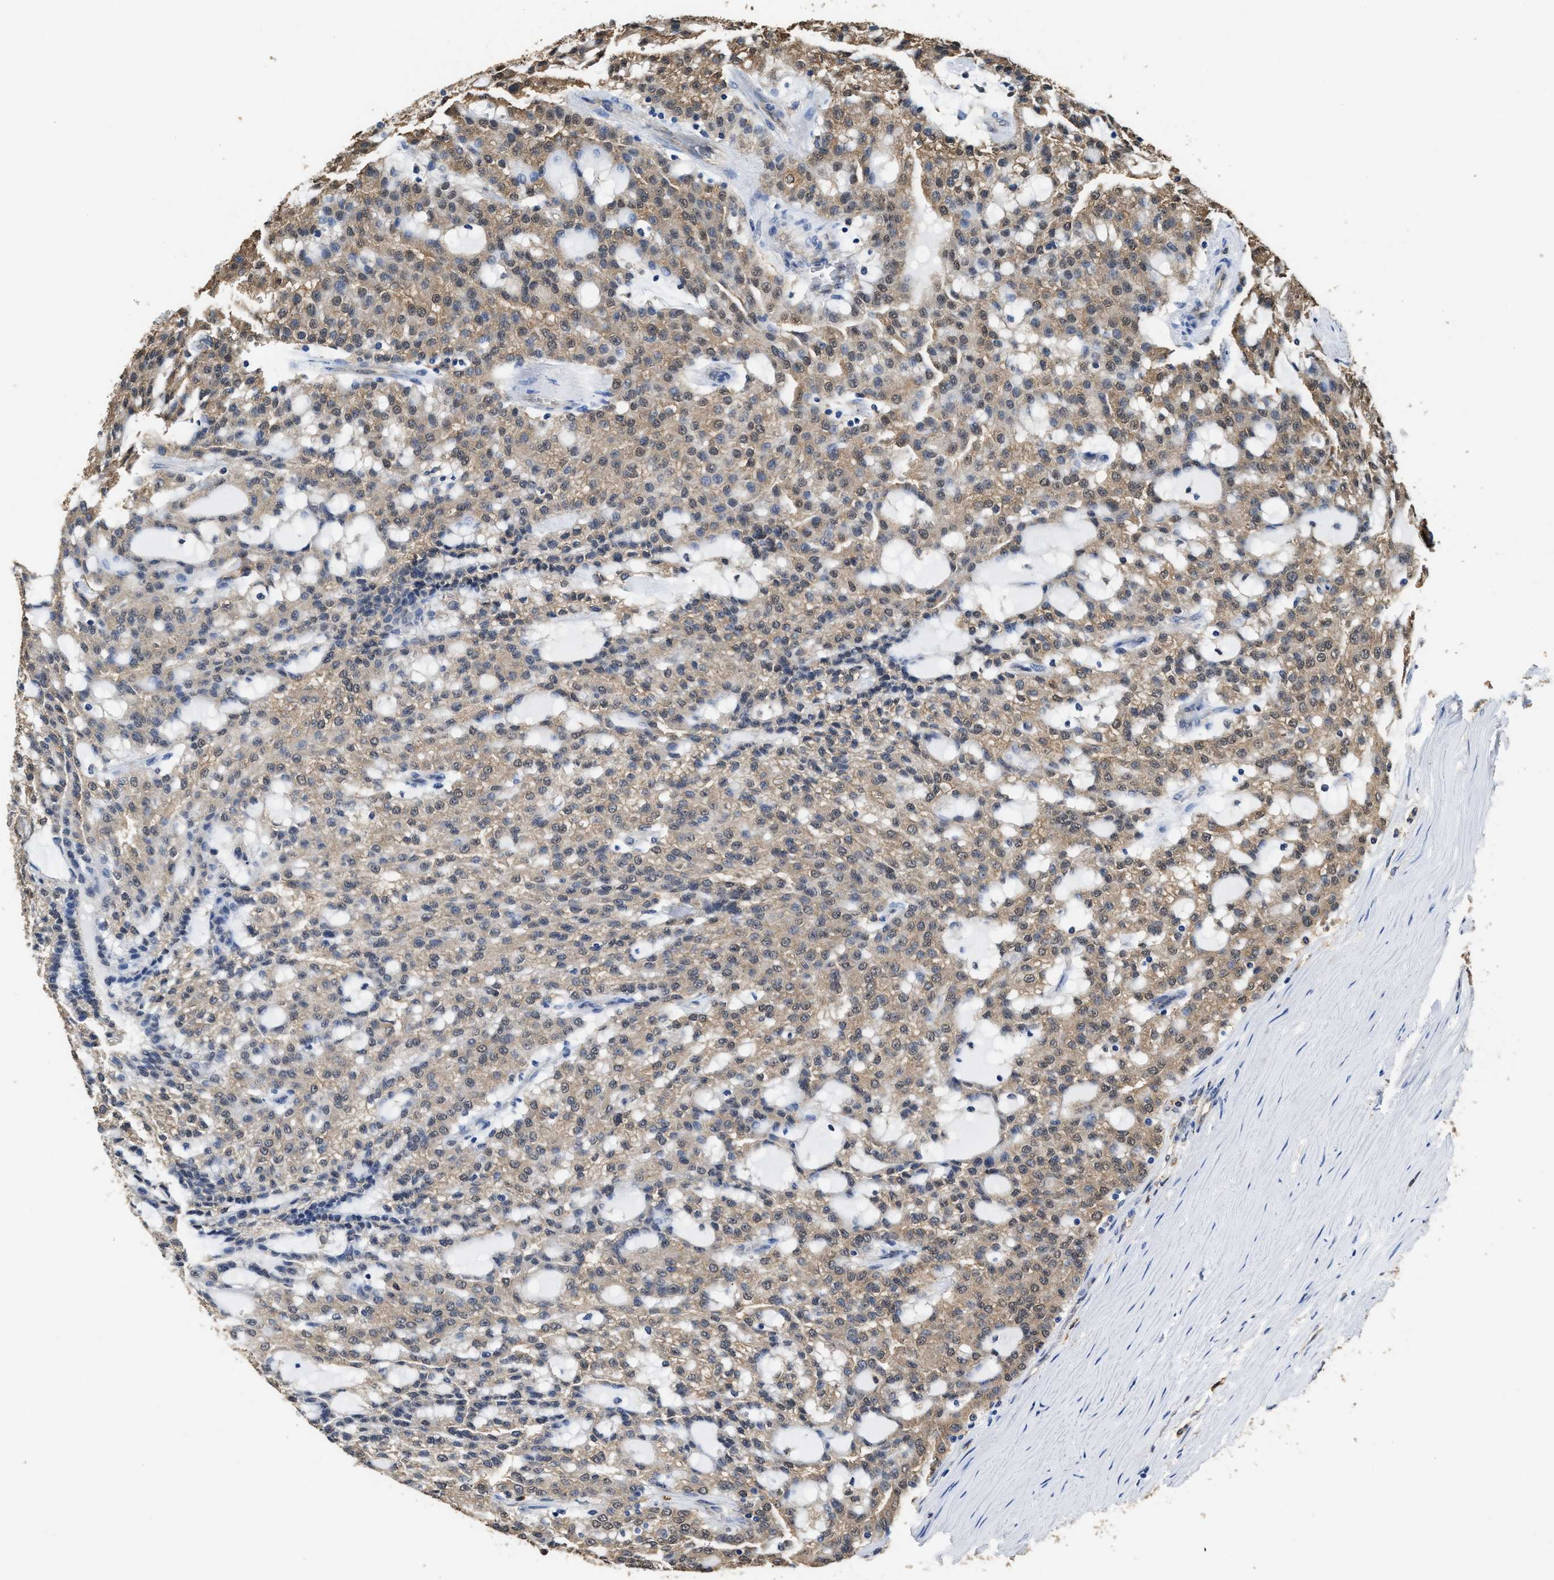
{"staining": {"intensity": "weak", "quantity": ">75%", "location": "cytoplasmic/membranous,nuclear"}, "tissue": "renal cancer", "cell_type": "Tumor cells", "image_type": "cancer", "snomed": [{"axis": "morphology", "description": "Adenocarcinoma, NOS"}, {"axis": "topography", "description": "Kidney"}], "caption": "Weak cytoplasmic/membranous and nuclear positivity for a protein is present in about >75% of tumor cells of adenocarcinoma (renal) using immunohistochemistry.", "gene": "YWHAE", "patient": {"sex": "male", "age": 63}}